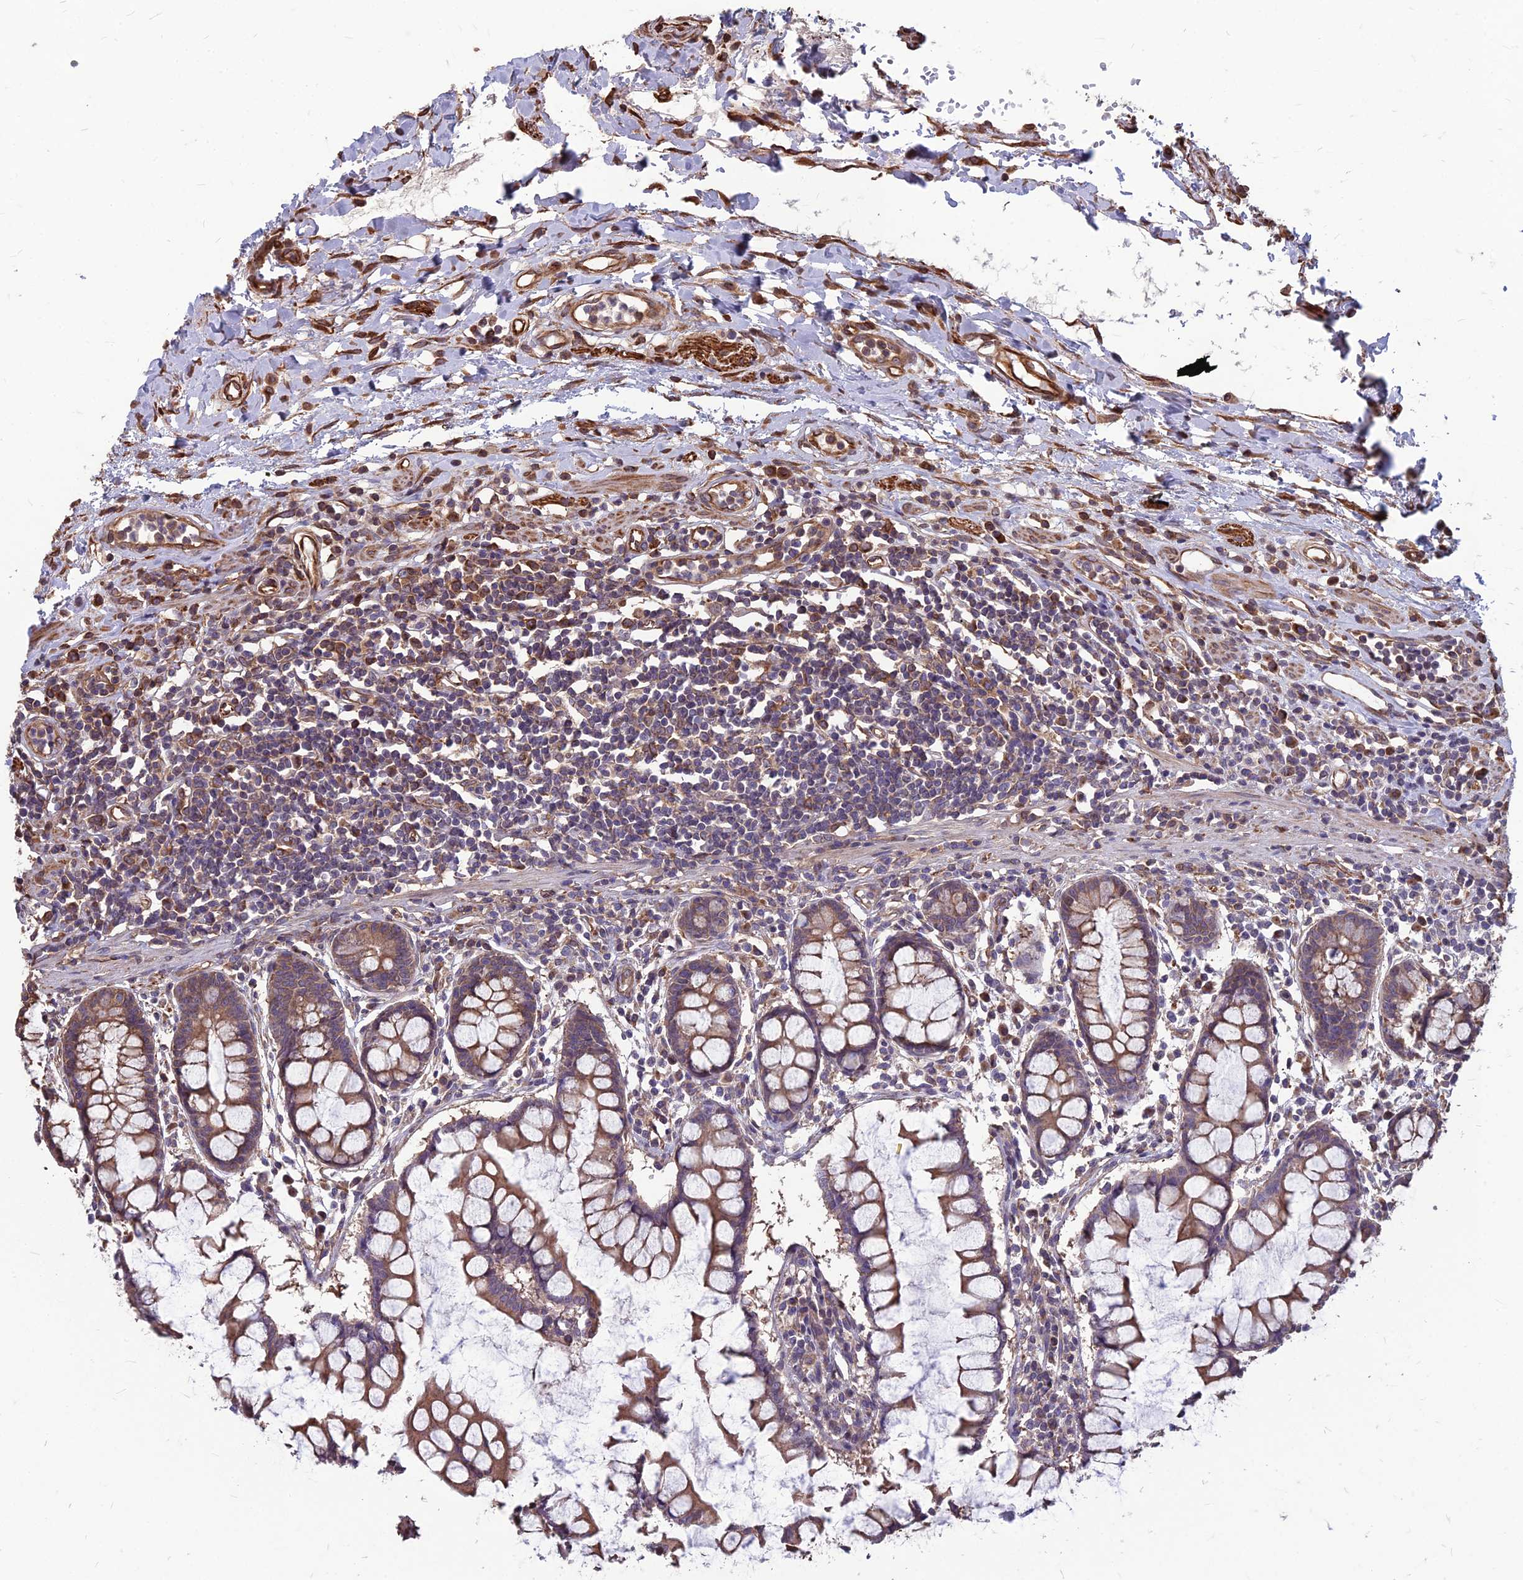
{"staining": {"intensity": "strong", "quantity": ">75%", "location": "cytoplasmic/membranous"}, "tissue": "colon", "cell_type": "Endothelial cells", "image_type": "normal", "snomed": [{"axis": "morphology", "description": "Normal tissue, NOS"}, {"axis": "morphology", "description": "Adenocarcinoma, NOS"}, {"axis": "topography", "description": "Colon"}], "caption": "Benign colon shows strong cytoplasmic/membranous positivity in approximately >75% of endothelial cells.", "gene": "LSM6", "patient": {"sex": "female", "age": 55}}